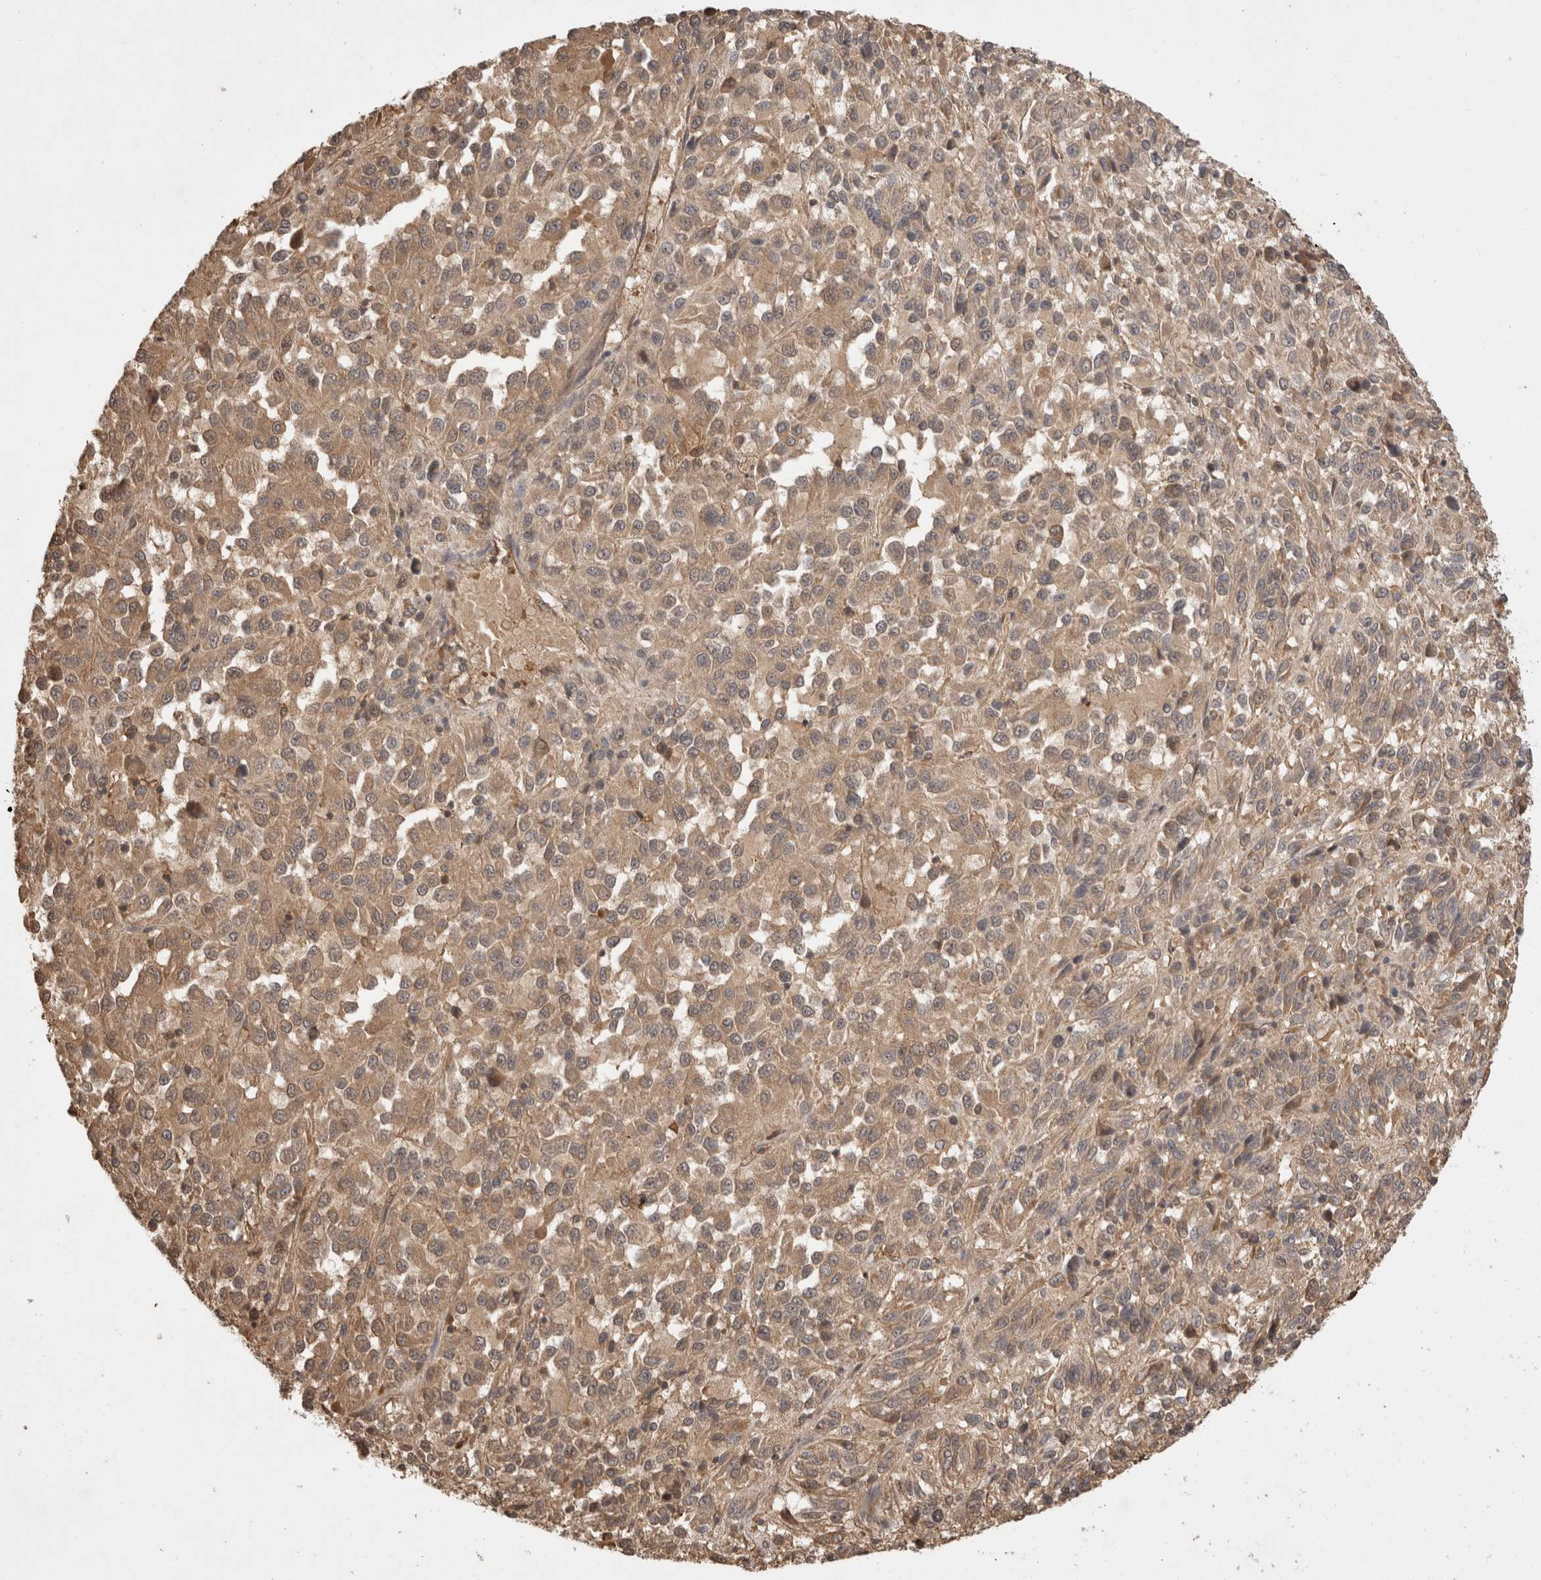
{"staining": {"intensity": "weak", "quantity": ">75%", "location": "cytoplasmic/membranous"}, "tissue": "melanoma", "cell_type": "Tumor cells", "image_type": "cancer", "snomed": [{"axis": "morphology", "description": "Malignant melanoma, Metastatic site"}, {"axis": "topography", "description": "Lung"}], "caption": "An immunohistochemistry micrograph of neoplastic tissue is shown. Protein staining in brown highlights weak cytoplasmic/membranous positivity in melanoma within tumor cells. Nuclei are stained in blue.", "gene": "PRMT3", "patient": {"sex": "male", "age": 64}}